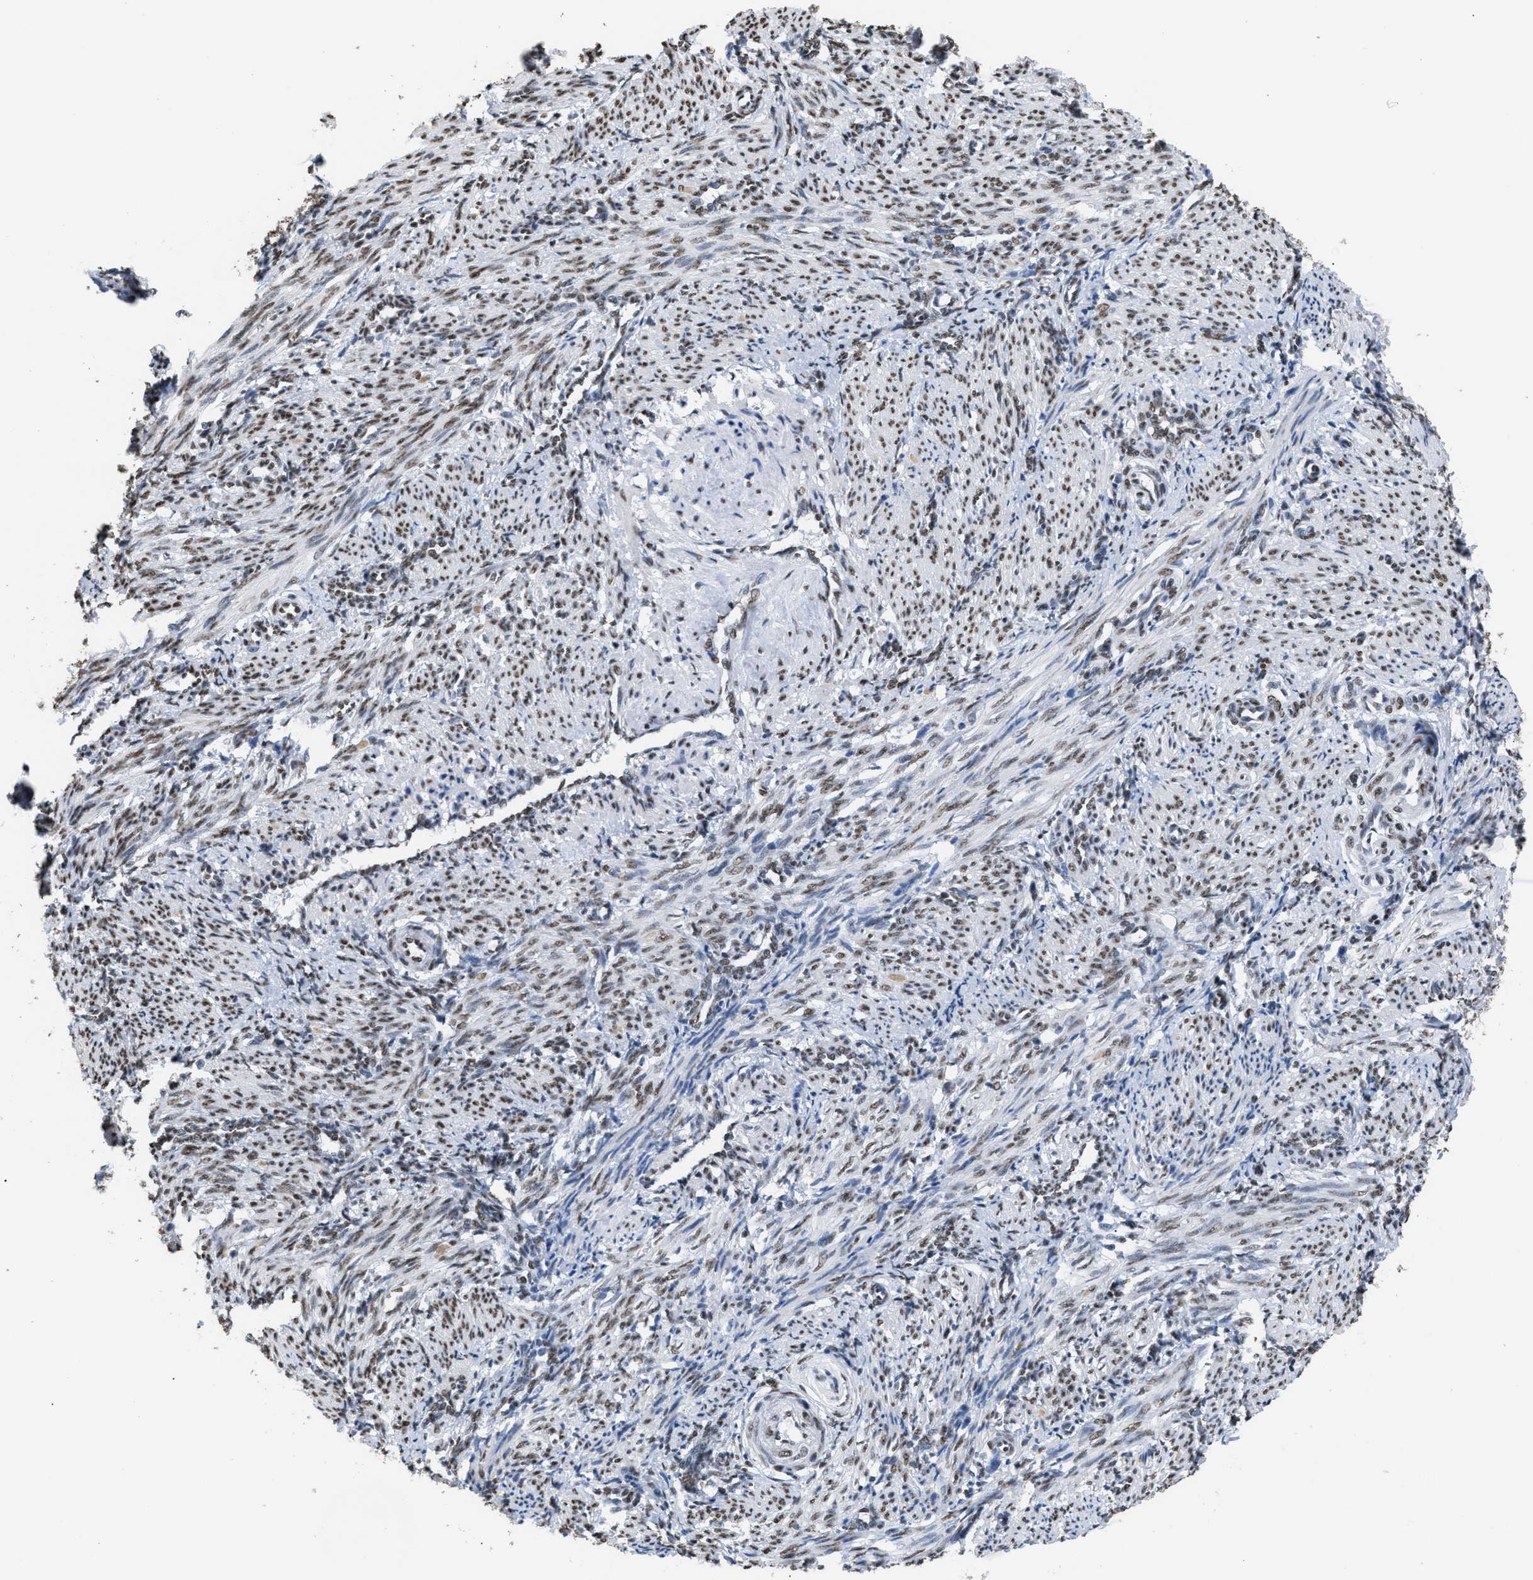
{"staining": {"intensity": "moderate", "quantity": ">75%", "location": "nuclear"}, "tissue": "smooth muscle", "cell_type": "Smooth muscle cells", "image_type": "normal", "snomed": [{"axis": "morphology", "description": "Normal tissue, NOS"}, {"axis": "topography", "description": "Endometrium"}], "caption": "A histopathology image of smooth muscle stained for a protein demonstrates moderate nuclear brown staining in smooth muscle cells. The staining is performed using DAB (3,3'-diaminobenzidine) brown chromogen to label protein expression. The nuclei are counter-stained blue using hematoxylin.", "gene": "CCAR2", "patient": {"sex": "female", "age": 33}}